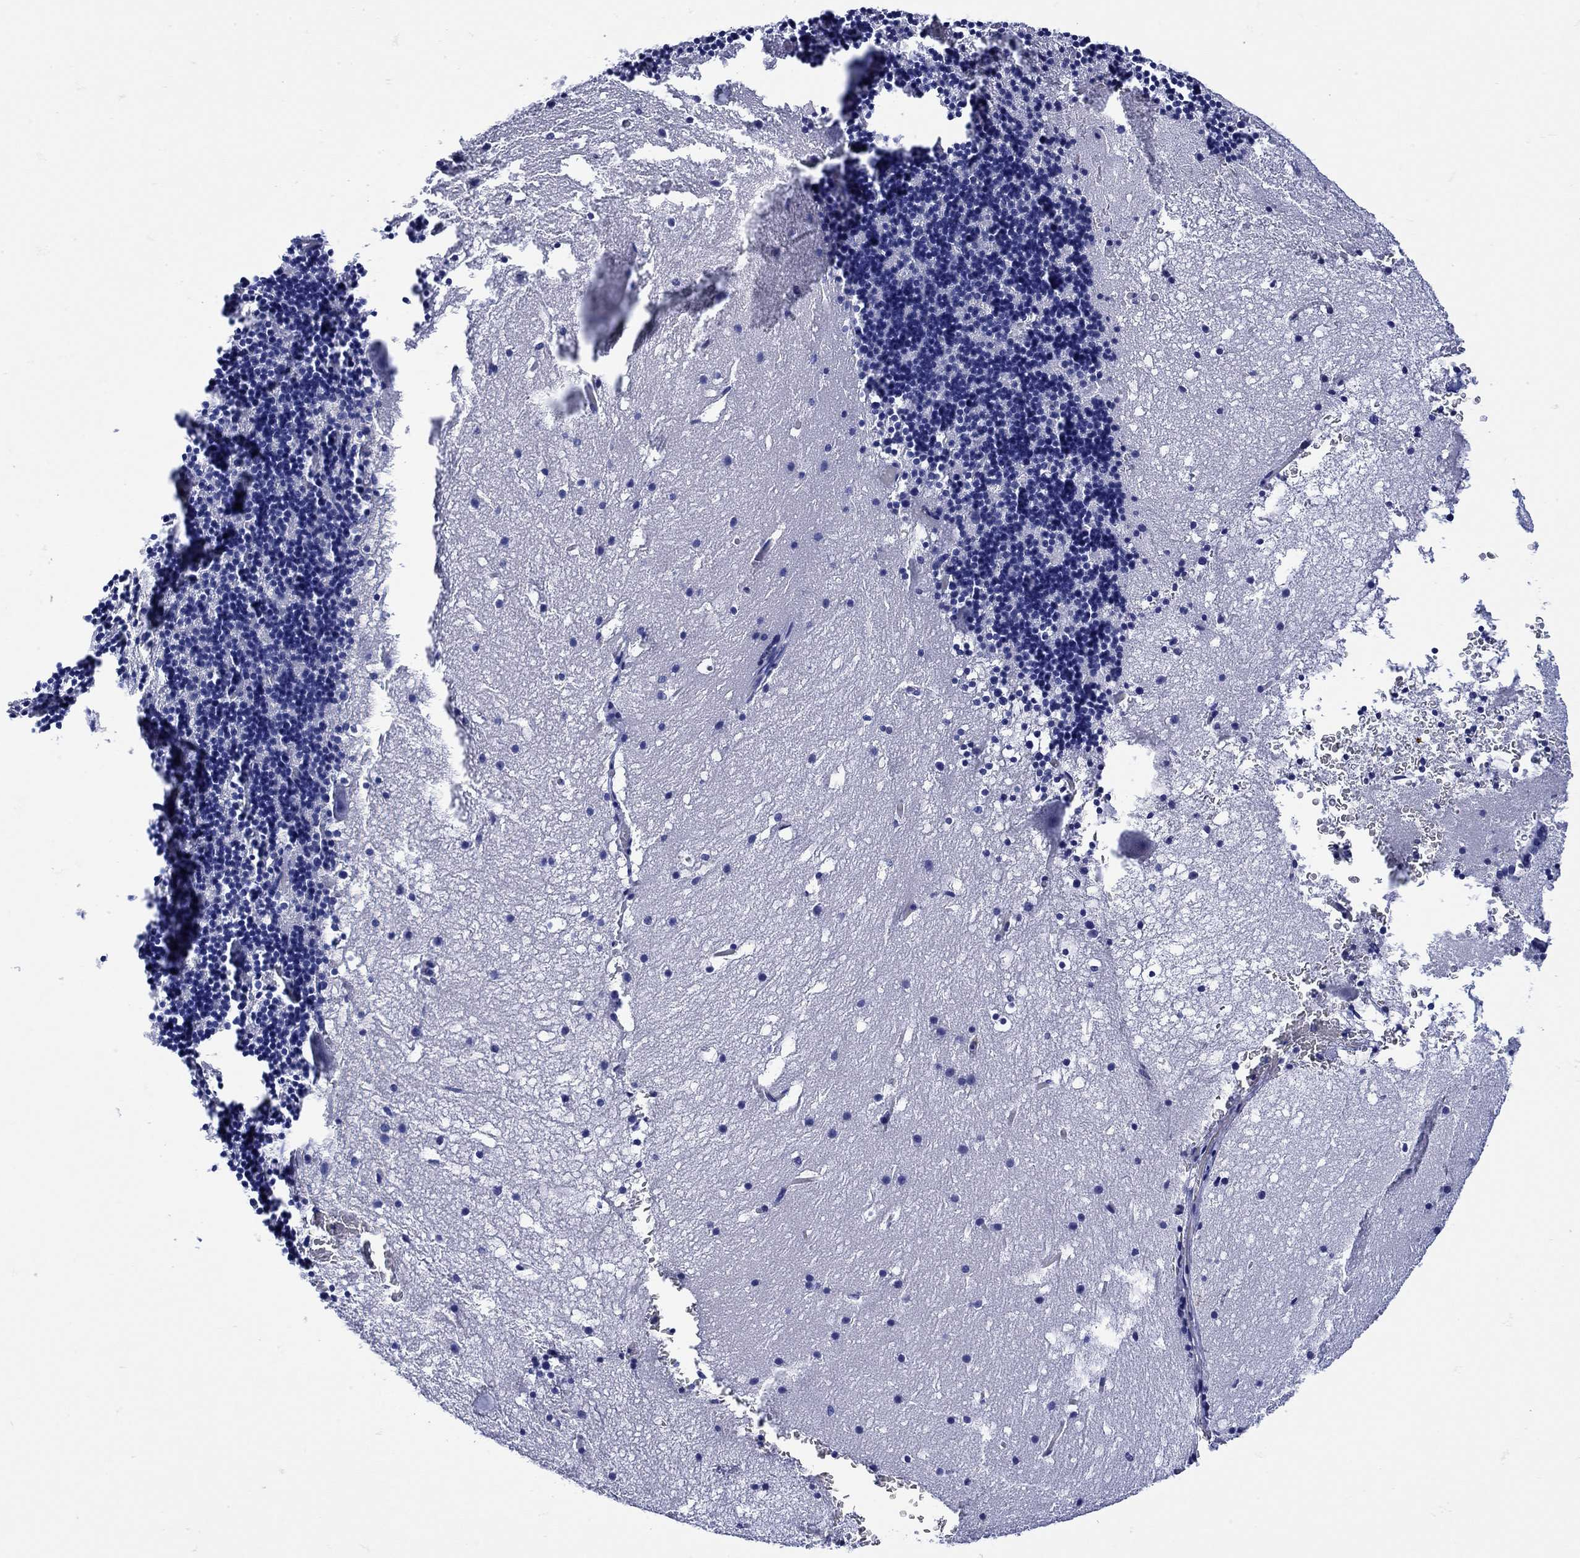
{"staining": {"intensity": "negative", "quantity": "none", "location": "none"}, "tissue": "cerebellum", "cell_type": "Cells in granular layer", "image_type": "normal", "snomed": [{"axis": "morphology", "description": "Normal tissue, NOS"}, {"axis": "topography", "description": "Cerebellum"}], "caption": "IHC of unremarkable cerebellum shows no staining in cells in granular layer.", "gene": "LINGO3", "patient": {"sex": "male", "age": 37}}